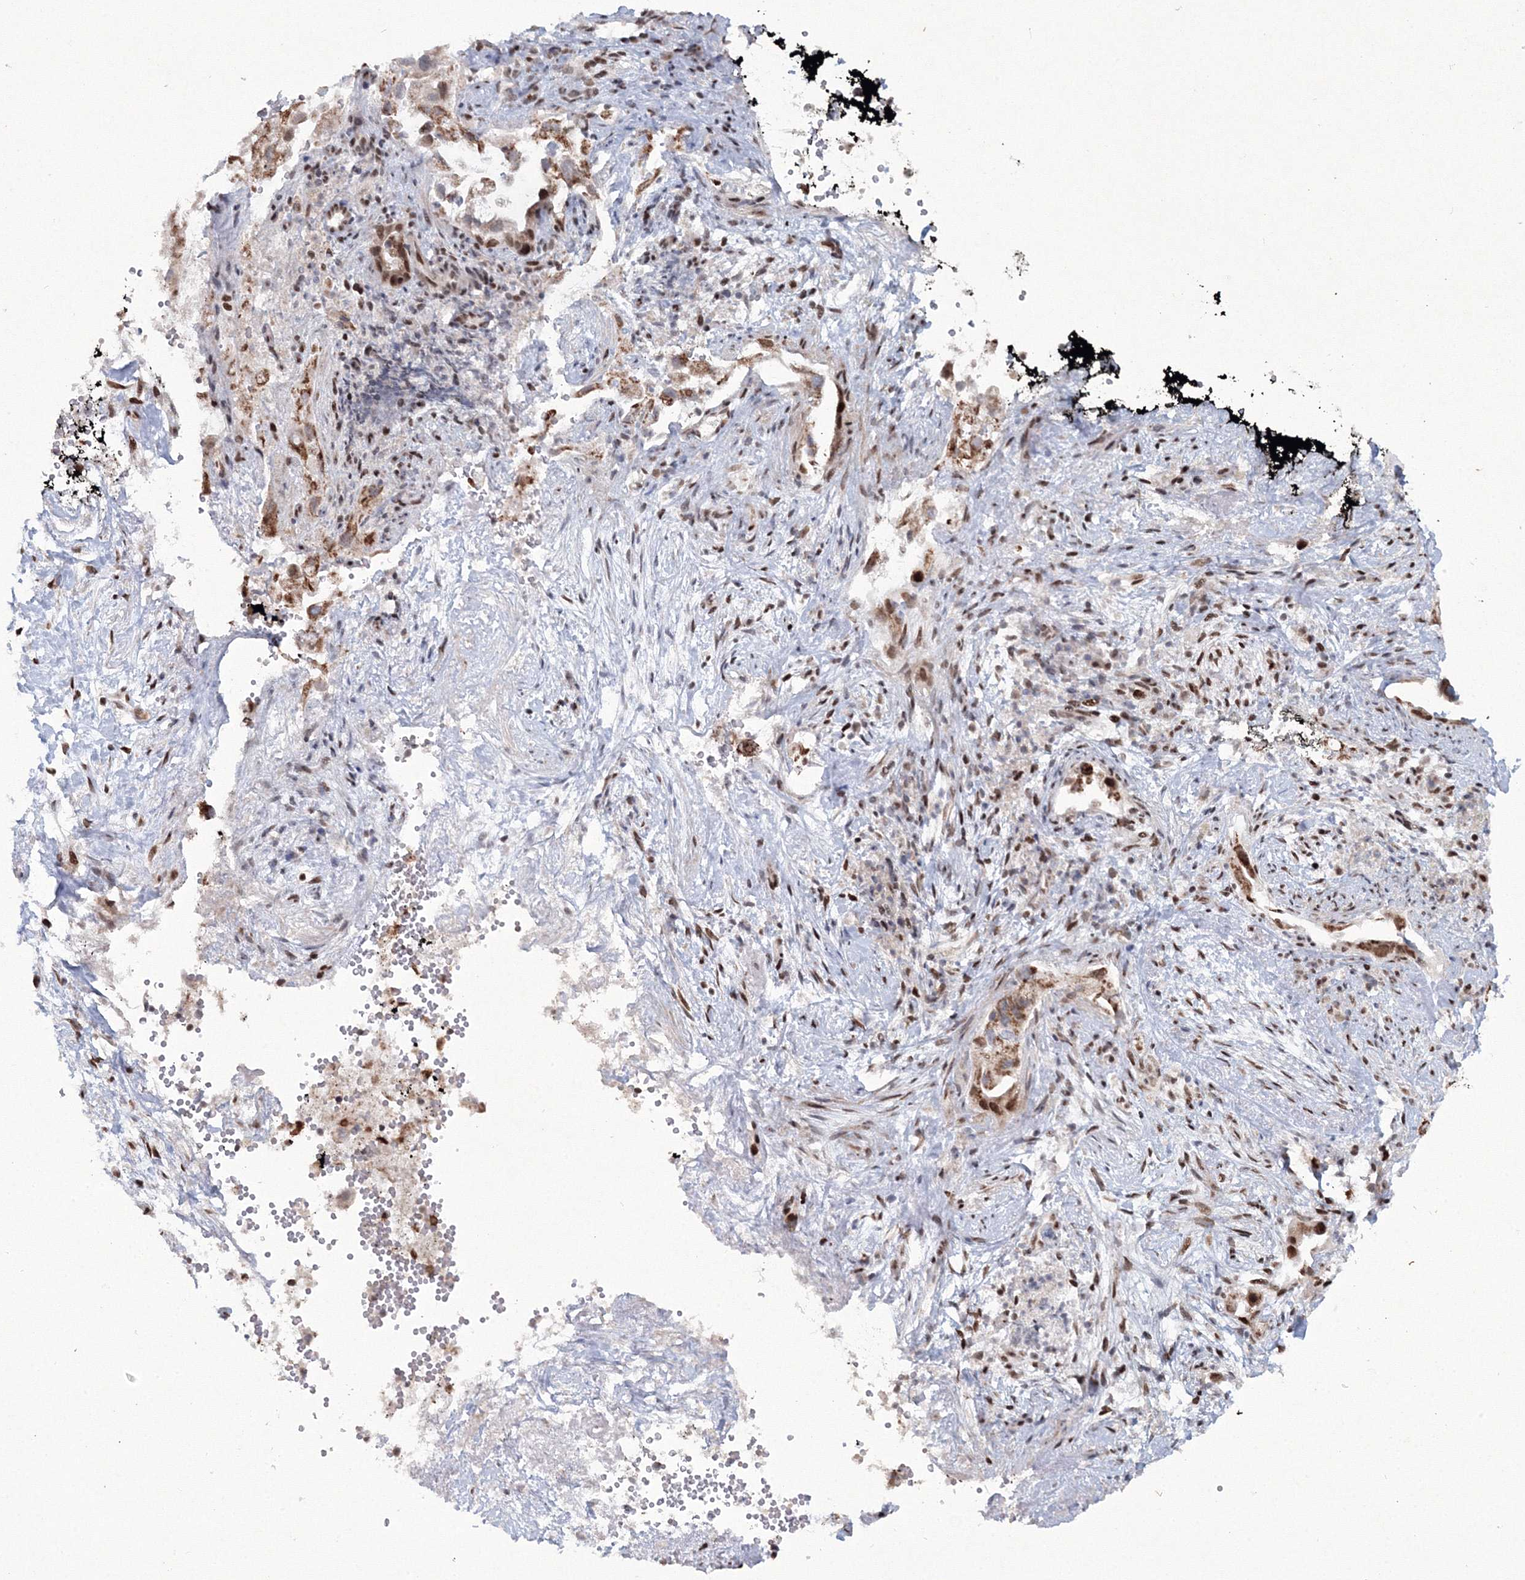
{"staining": {"intensity": "moderate", "quantity": ">75%", "location": "cytoplasmic/membranous,nuclear"}, "tissue": "pancreatic cancer", "cell_type": "Tumor cells", "image_type": "cancer", "snomed": [{"axis": "morphology", "description": "Inflammation, NOS"}, {"axis": "morphology", "description": "Adenocarcinoma, NOS"}, {"axis": "topography", "description": "Pancreas"}], "caption": "A brown stain shows moderate cytoplasmic/membranous and nuclear positivity of a protein in human adenocarcinoma (pancreatic) tumor cells.", "gene": "C3orf33", "patient": {"sex": "female", "age": 56}}